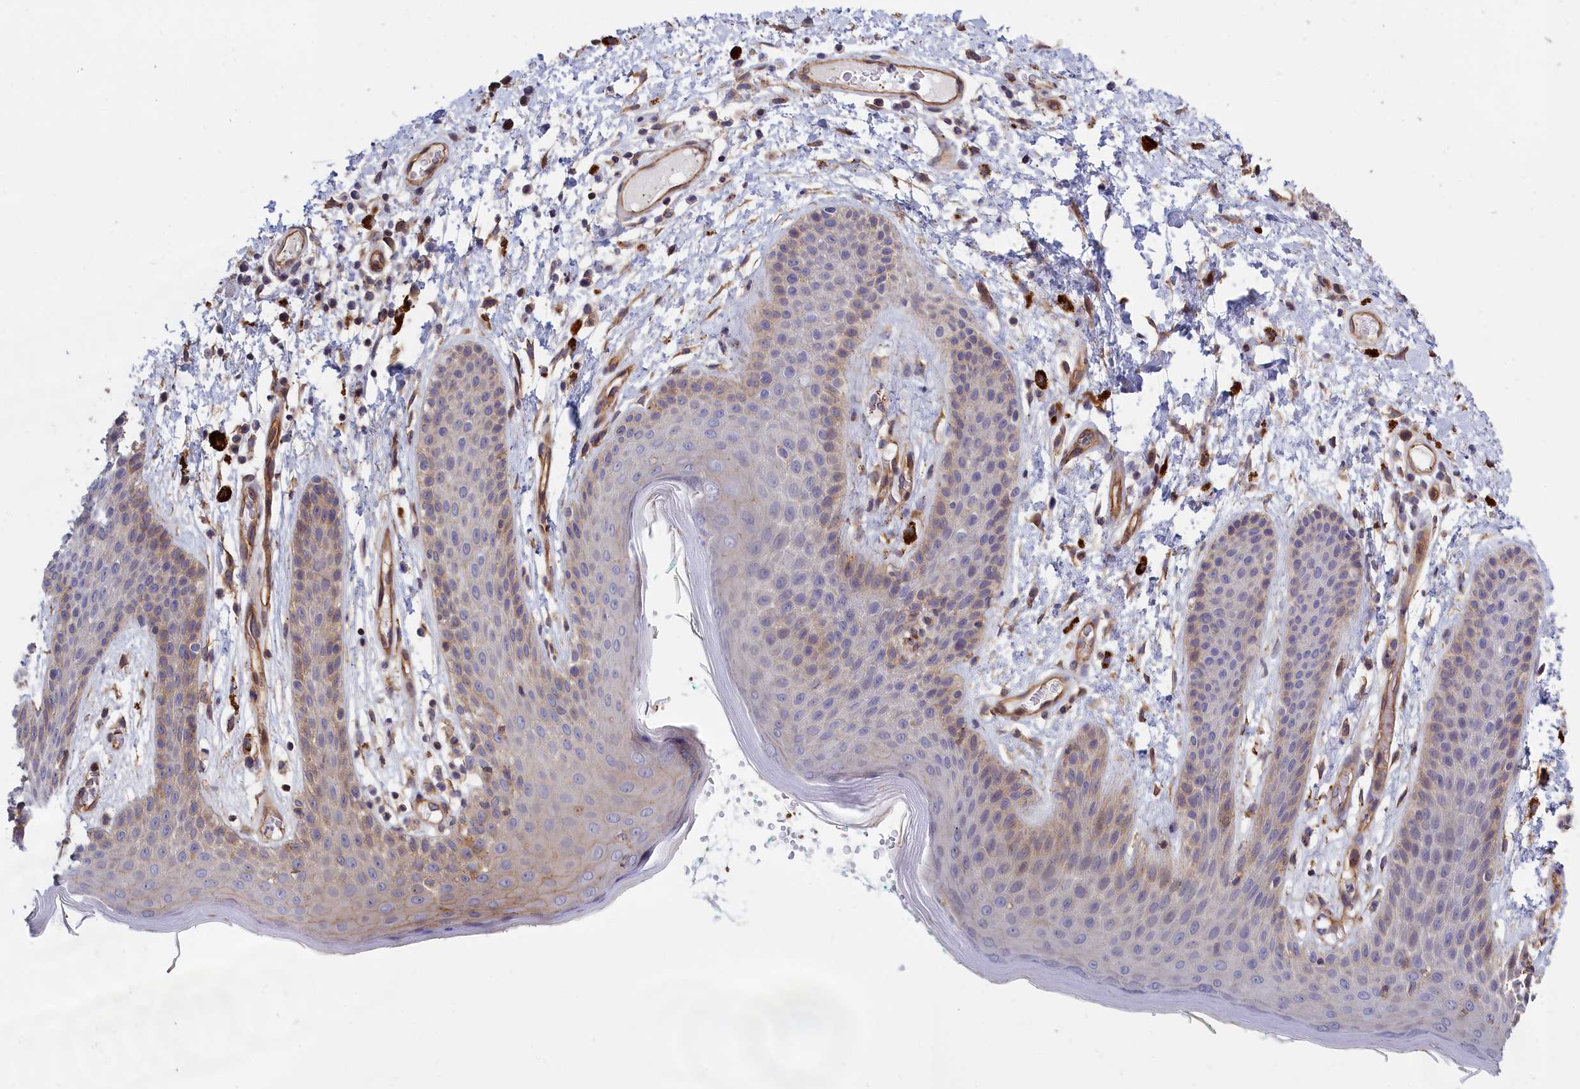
{"staining": {"intensity": "weak", "quantity": "<25%", "location": "cytoplasmic/membranous"}, "tissue": "skin", "cell_type": "Epidermal cells", "image_type": "normal", "snomed": [{"axis": "morphology", "description": "Normal tissue, NOS"}, {"axis": "topography", "description": "Anal"}], "caption": "This histopathology image is of normal skin stained with immunohistochemistry (IHC) to label a protein in brown with the nuclei are counter-stained blue. There is no expression in epidermal cells.", "gene": "ANKRD27", "patient": {"sex": "male", "age": 74}}